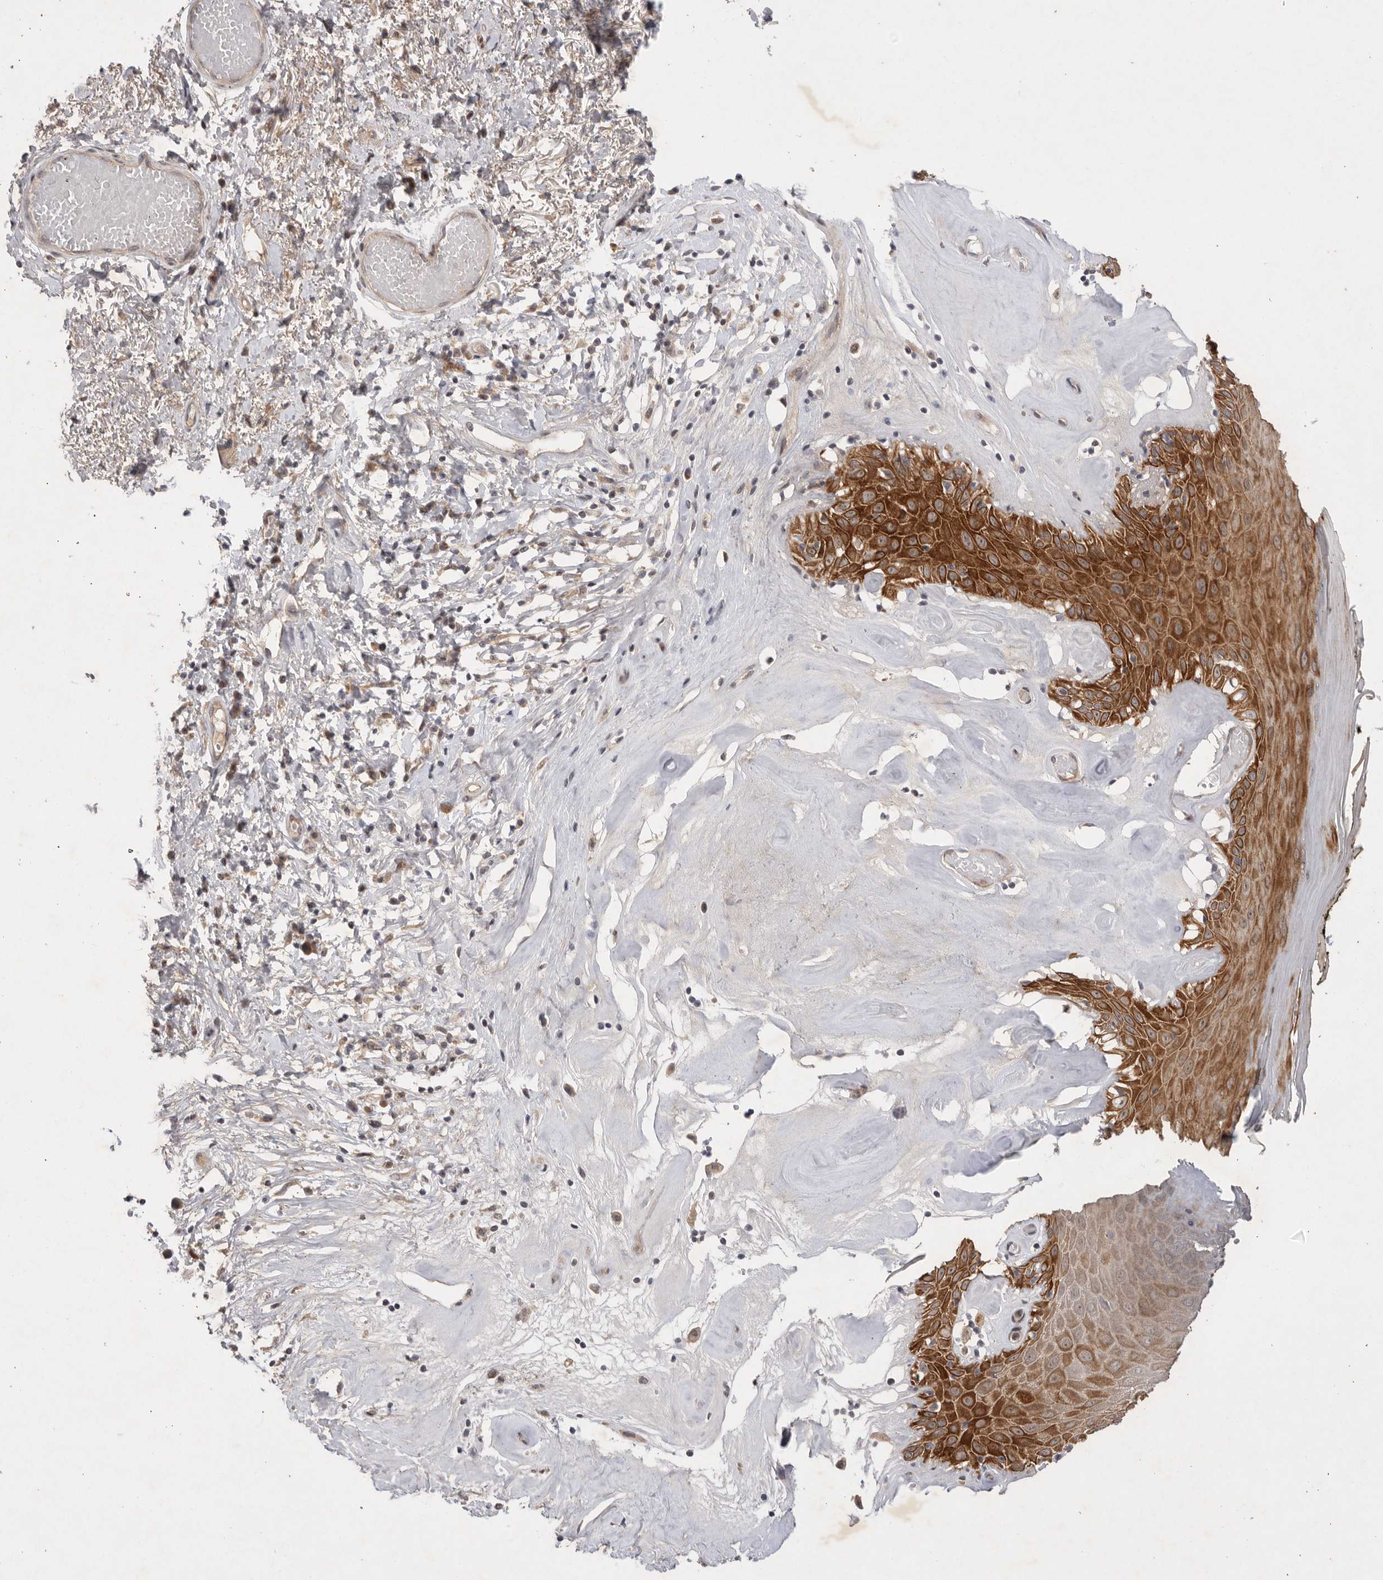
{"staining": {"intensity": "strong", "quantity": "25%-75%", "location": "cytoplasmic/membranous"}, "tissue": "skin", "cell_type": "Epidermal cells", "image_type": "normal", "snomed": [{"axis": "morphology", "description": "Normal tissue, NOS"}, {"axis": "morphology", "description": "Inflammation, NOS"}, {"axis": "topography", "description": "Vulva"}], "caption": "Epidermal cells exhibit high levels of strong cytoplasmic/membranous expression in about 25%-75% of cells in unremarkable skin.", "gene": "PTPDC1", "patient": {"sex": "female", "age": 84}}